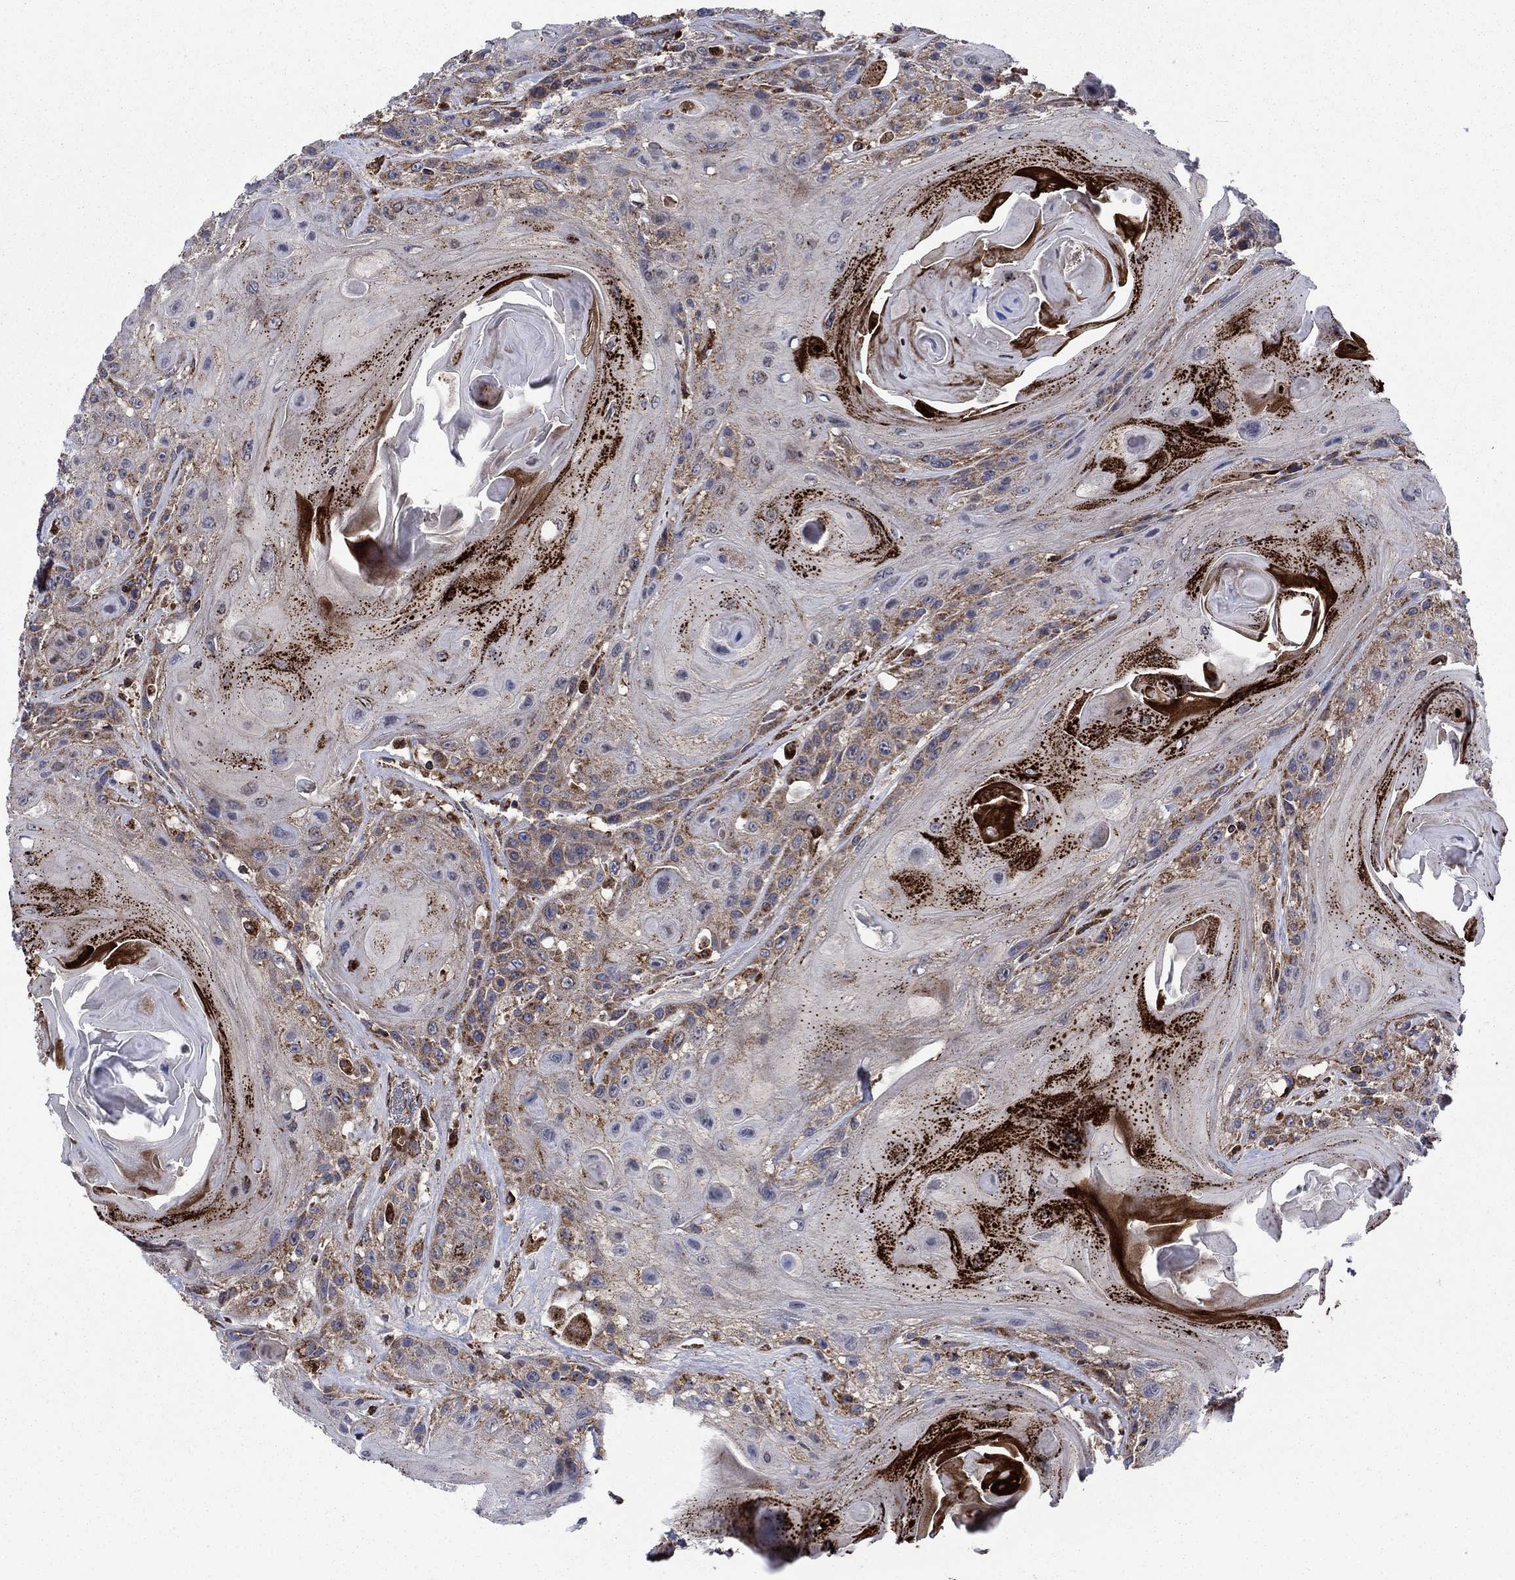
{"staining": {"intensity": "strong", "quantity": "<25%", "location": "cytoplasmic/membranous"}, "tissue": "head and neck cancer", "cell_type": "Tumor cells", "image_type": "cancer", "snomed": [{"axis": "morphology", "description": "Squamous cell carcinoma, NOS"}, {"axis": "topography", "description": "Head-Neck"}], "caption": "Head and neck cancer (squamous cell carcinoma) was stained to show a protein in brown. There is medium levels of strong cytoplasmic/membranous positivity in about <25% of tumor cells.", "gene": "RNF19B", "patient": {"sex": "female", "age": 59}}